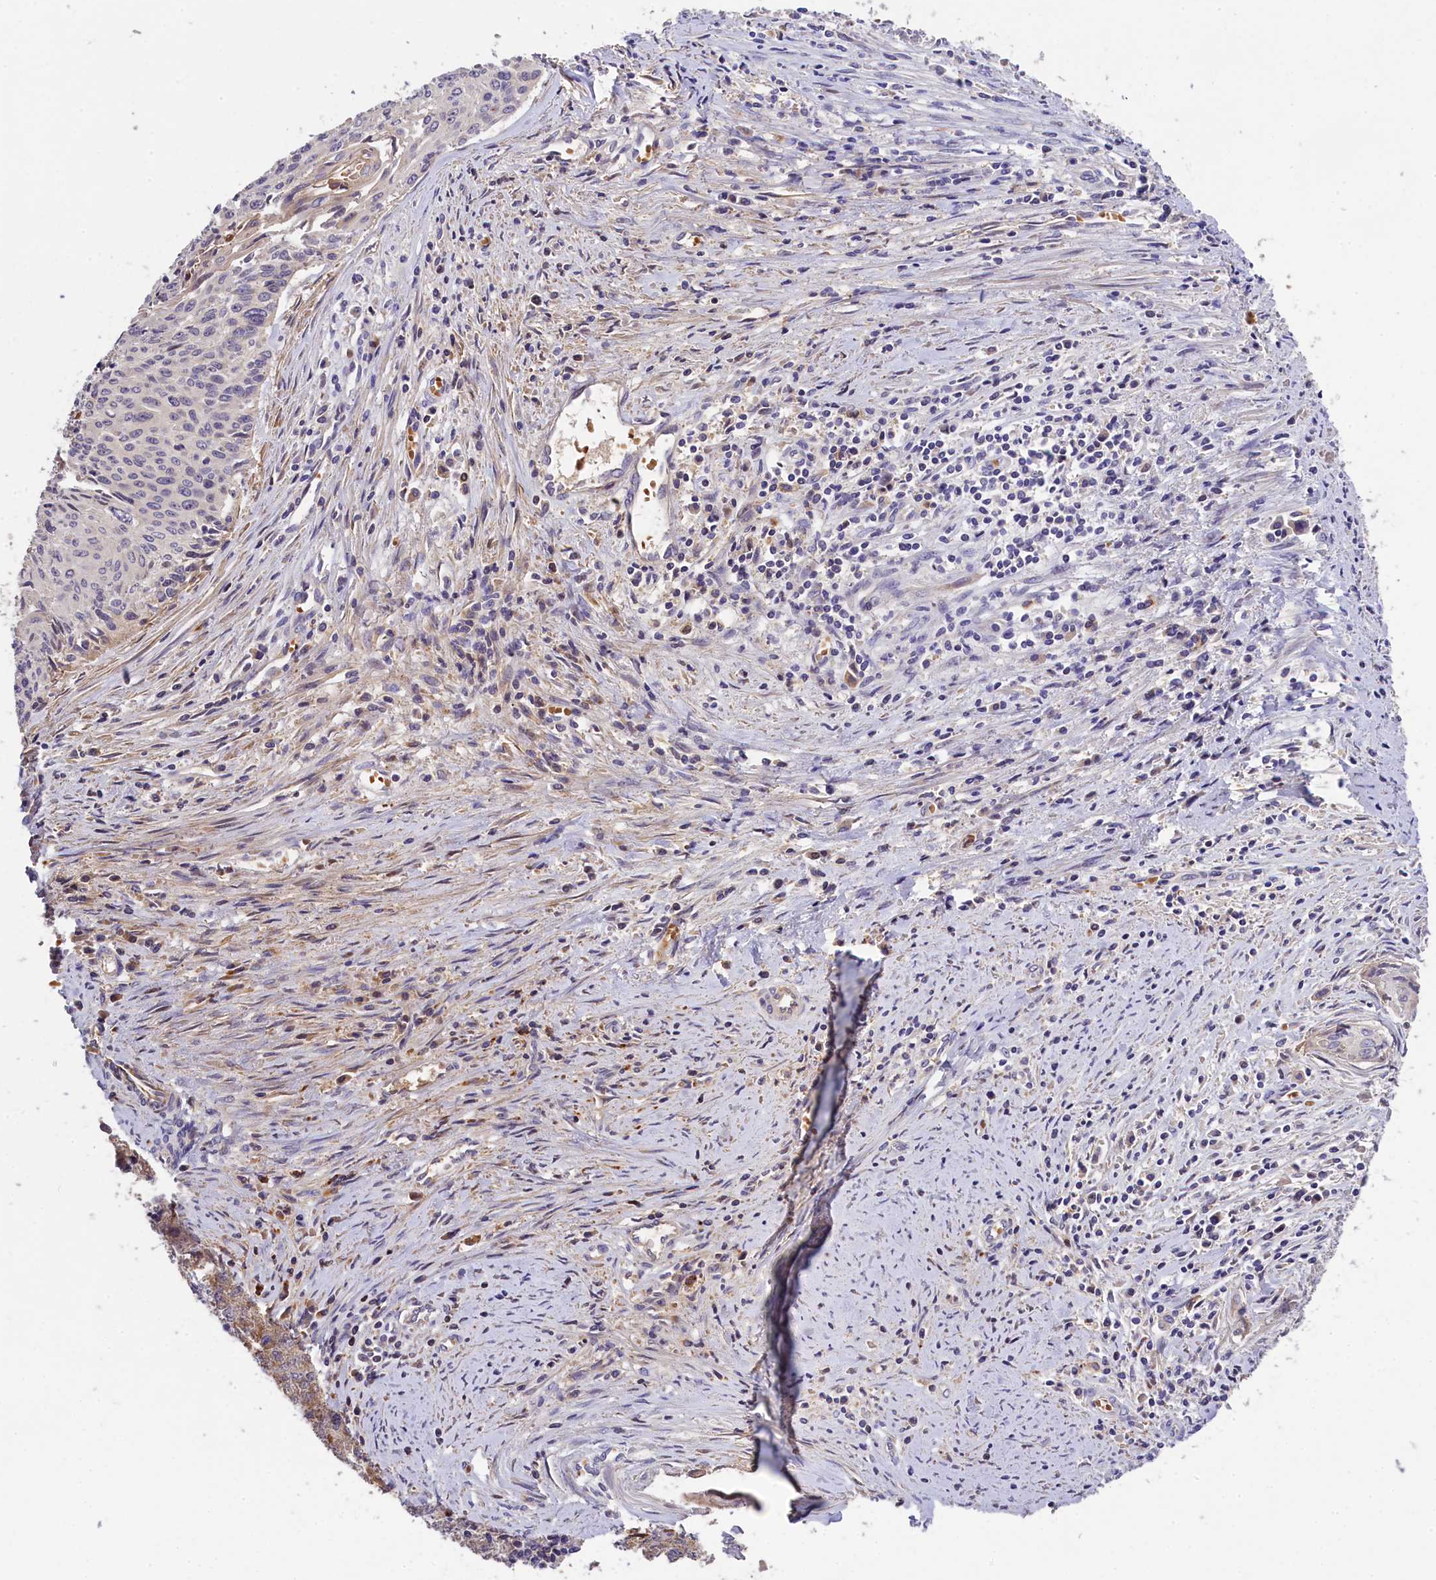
{"staining": {"intensity": "negative", "quantity": "none", "location": "none"}, "tissue": "cervical cancer", "cell_type": "Tumor cells", "image_type": "cancer", "snomed": [{"axis": "morphology", "description": "Squamous cell carcinoma, NOS"}, {"axis": "topography", "description": "Cervix"}], "caption": "DAB immunohistochemical staining of human cervical cancer shows no significant positivity in tumor cells.", "gene": "PHAF1", "patient": {"sex": "female", "age": 55}}